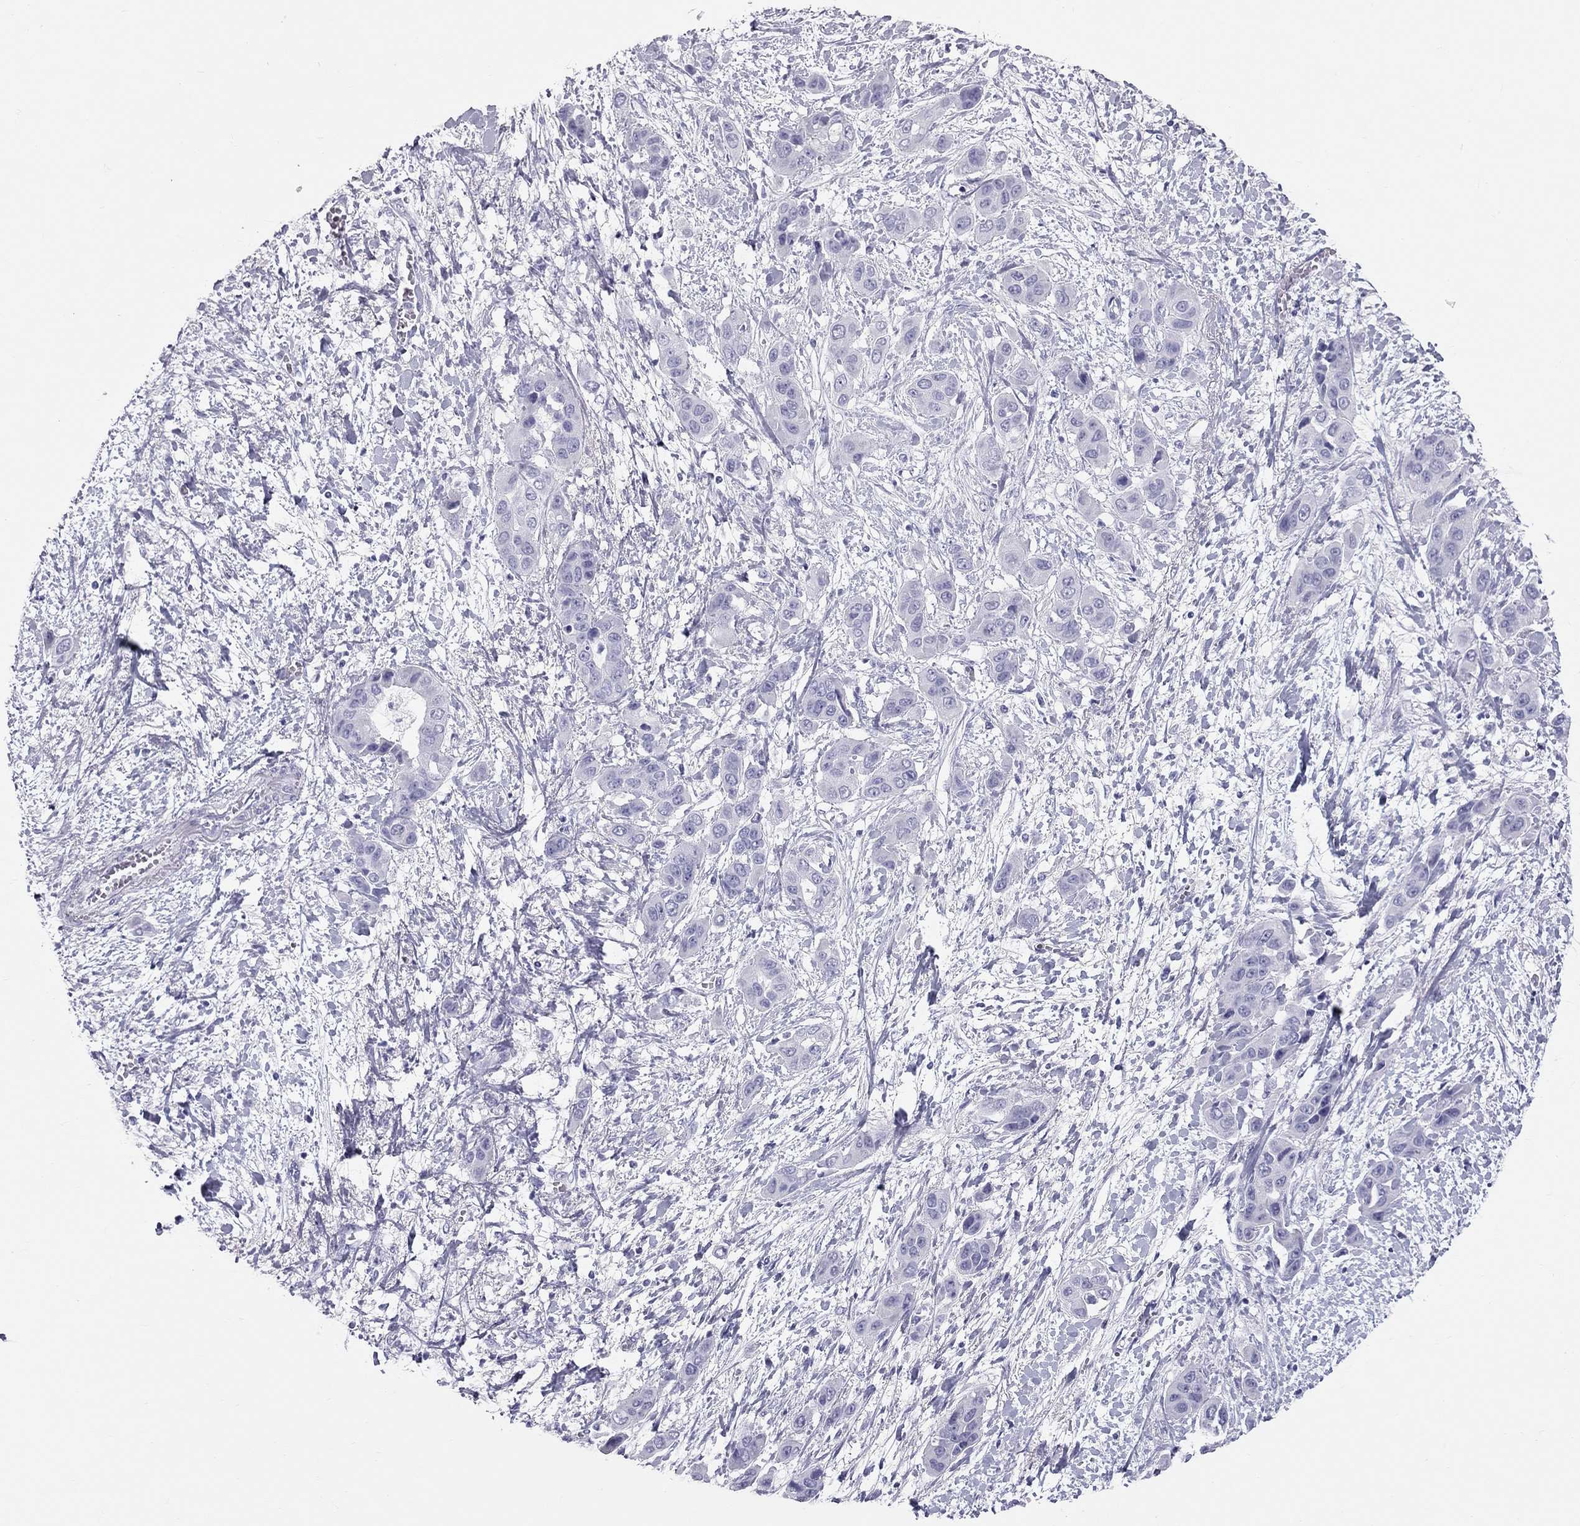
{"staining": {"intensity": "negative", "quantity": "none", "location": "none"}, "tissue": "liver cancer", "cell_type": "Tumor cells", "image_type": "cancer", "snomed": [{"axis": "morphology", "description": "Cholangiocarcinoma"}, {"axis": "topography", "description": "Liver"}], "caption": "Liver cancer (cholangiocarcinoma) was stained to show a protein in brown. There is no significant expression in tumor cells.", "gene": "TRPM3", "patient": {"sex": "female", "age": 52}}